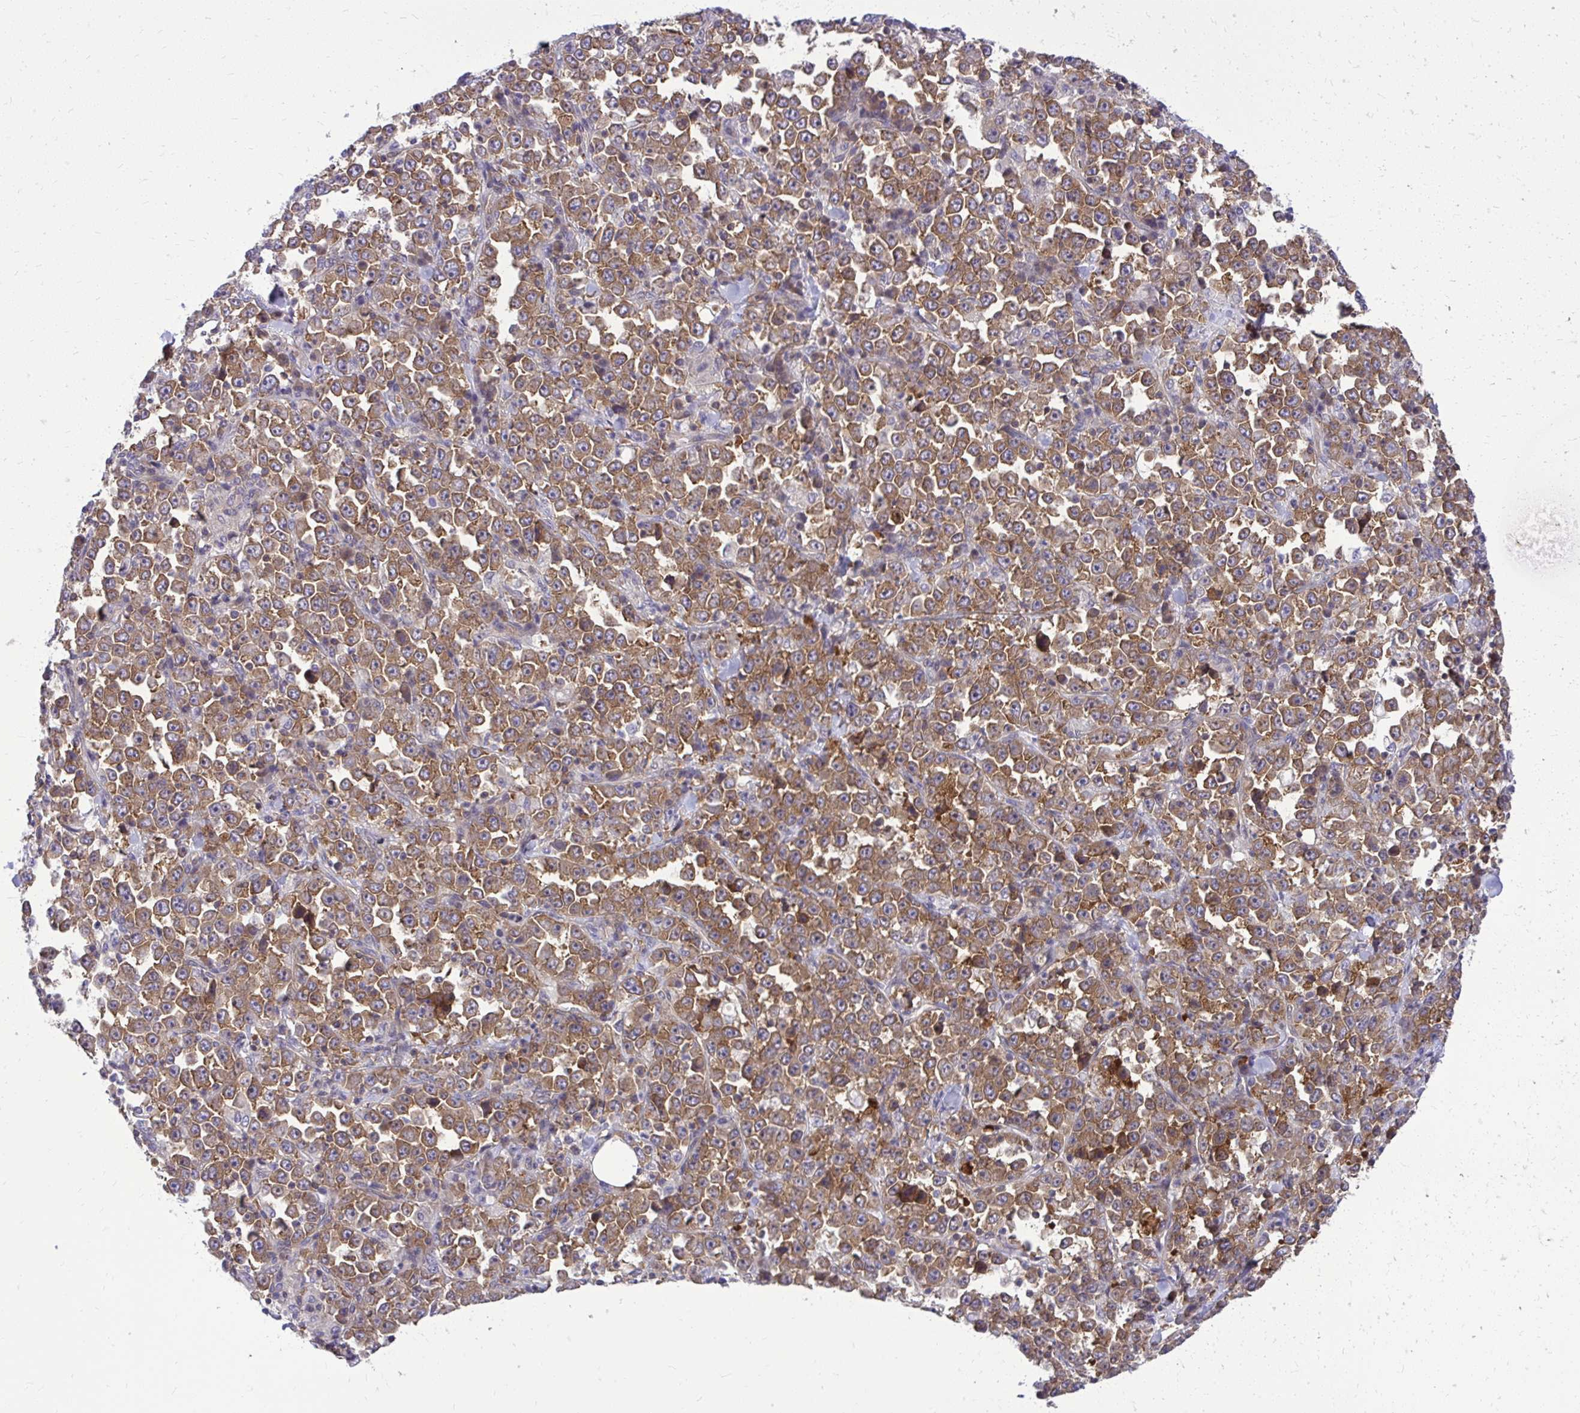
{"staining": {"intensity": "moderate", "quantity": ">75%", "location": "cytoplasmic/membranous"}, "tissue": "stomach cancer", "cell_type": "Tumor cells", "image_type": "cancer", "snomed": [{"axis": "morphology", "description": "Normal tissue, NOS"}, {"axis": "morphology", "description": "Adenocarcinoma, NOS"}, {"axis": "topography", "description": "Stomach, upper"}, {"axis": "topography", "description": "Stomach"}], "caption": "Tumor cells demonstrate moderate cytoplasmic/membranous positivity in approximately >75% of cells in stomach cancer.", "gene": "PPP5C", "patient": {"sex": "male", "age": 59}}